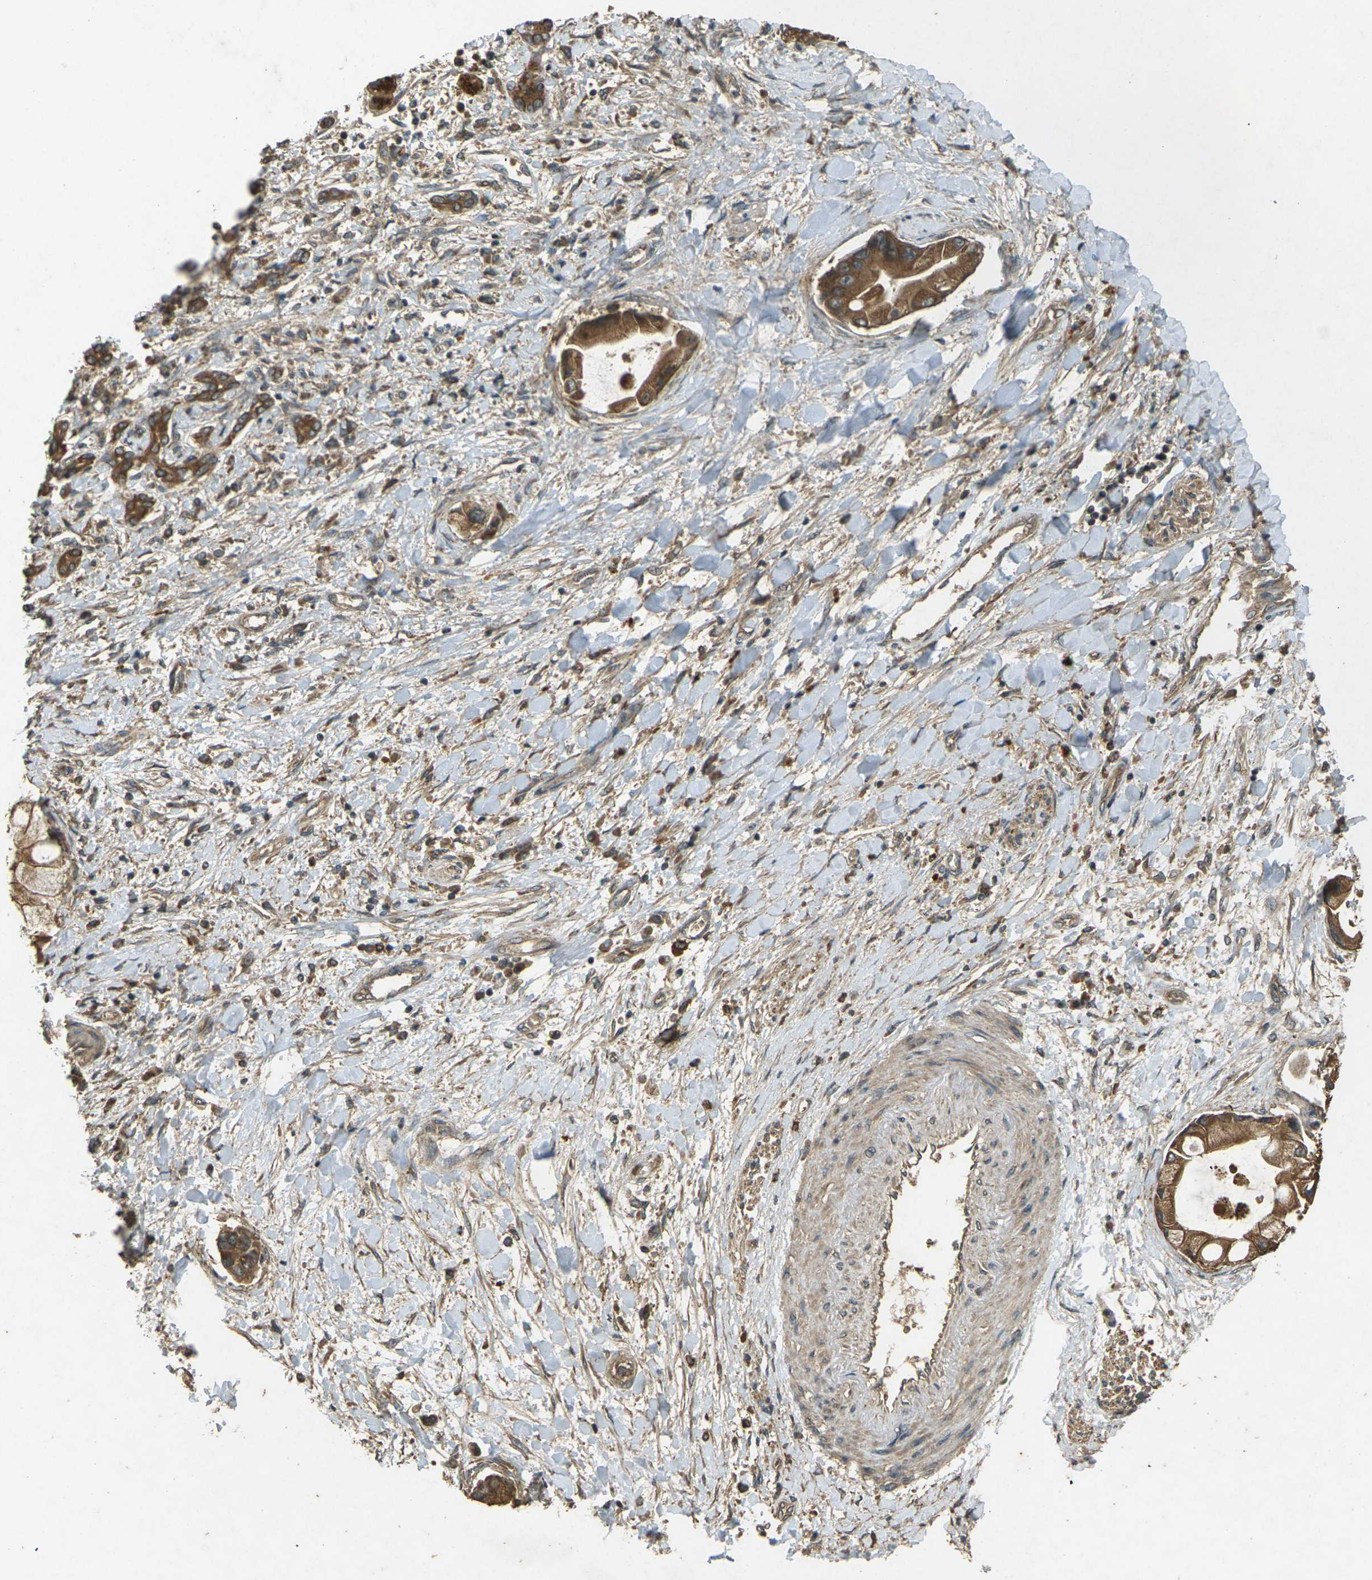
{"staining": {"intensity": "moderate", "quantity": ">75%", "location": "cytoplasmic/membranous"}, "tissue": "liver cancer", "cell_type": "Tumor cells", "image_type": "cancer", "snomed": [{"axis": "morphology", "description": "Cholangiocarcinoma"}, {"axis": "topography", "description": "Liver"}], "caption": "Immunohistochemistry (IHC) (DAB) staining of human liver cancer (cholangiocarcinoma) demonstrates moderate cytoplasmic/membranous protein positivity in approximately >75% of tumor cells.", "gene": "TAP1", "patient": {"sex": "male", "age": 50}}